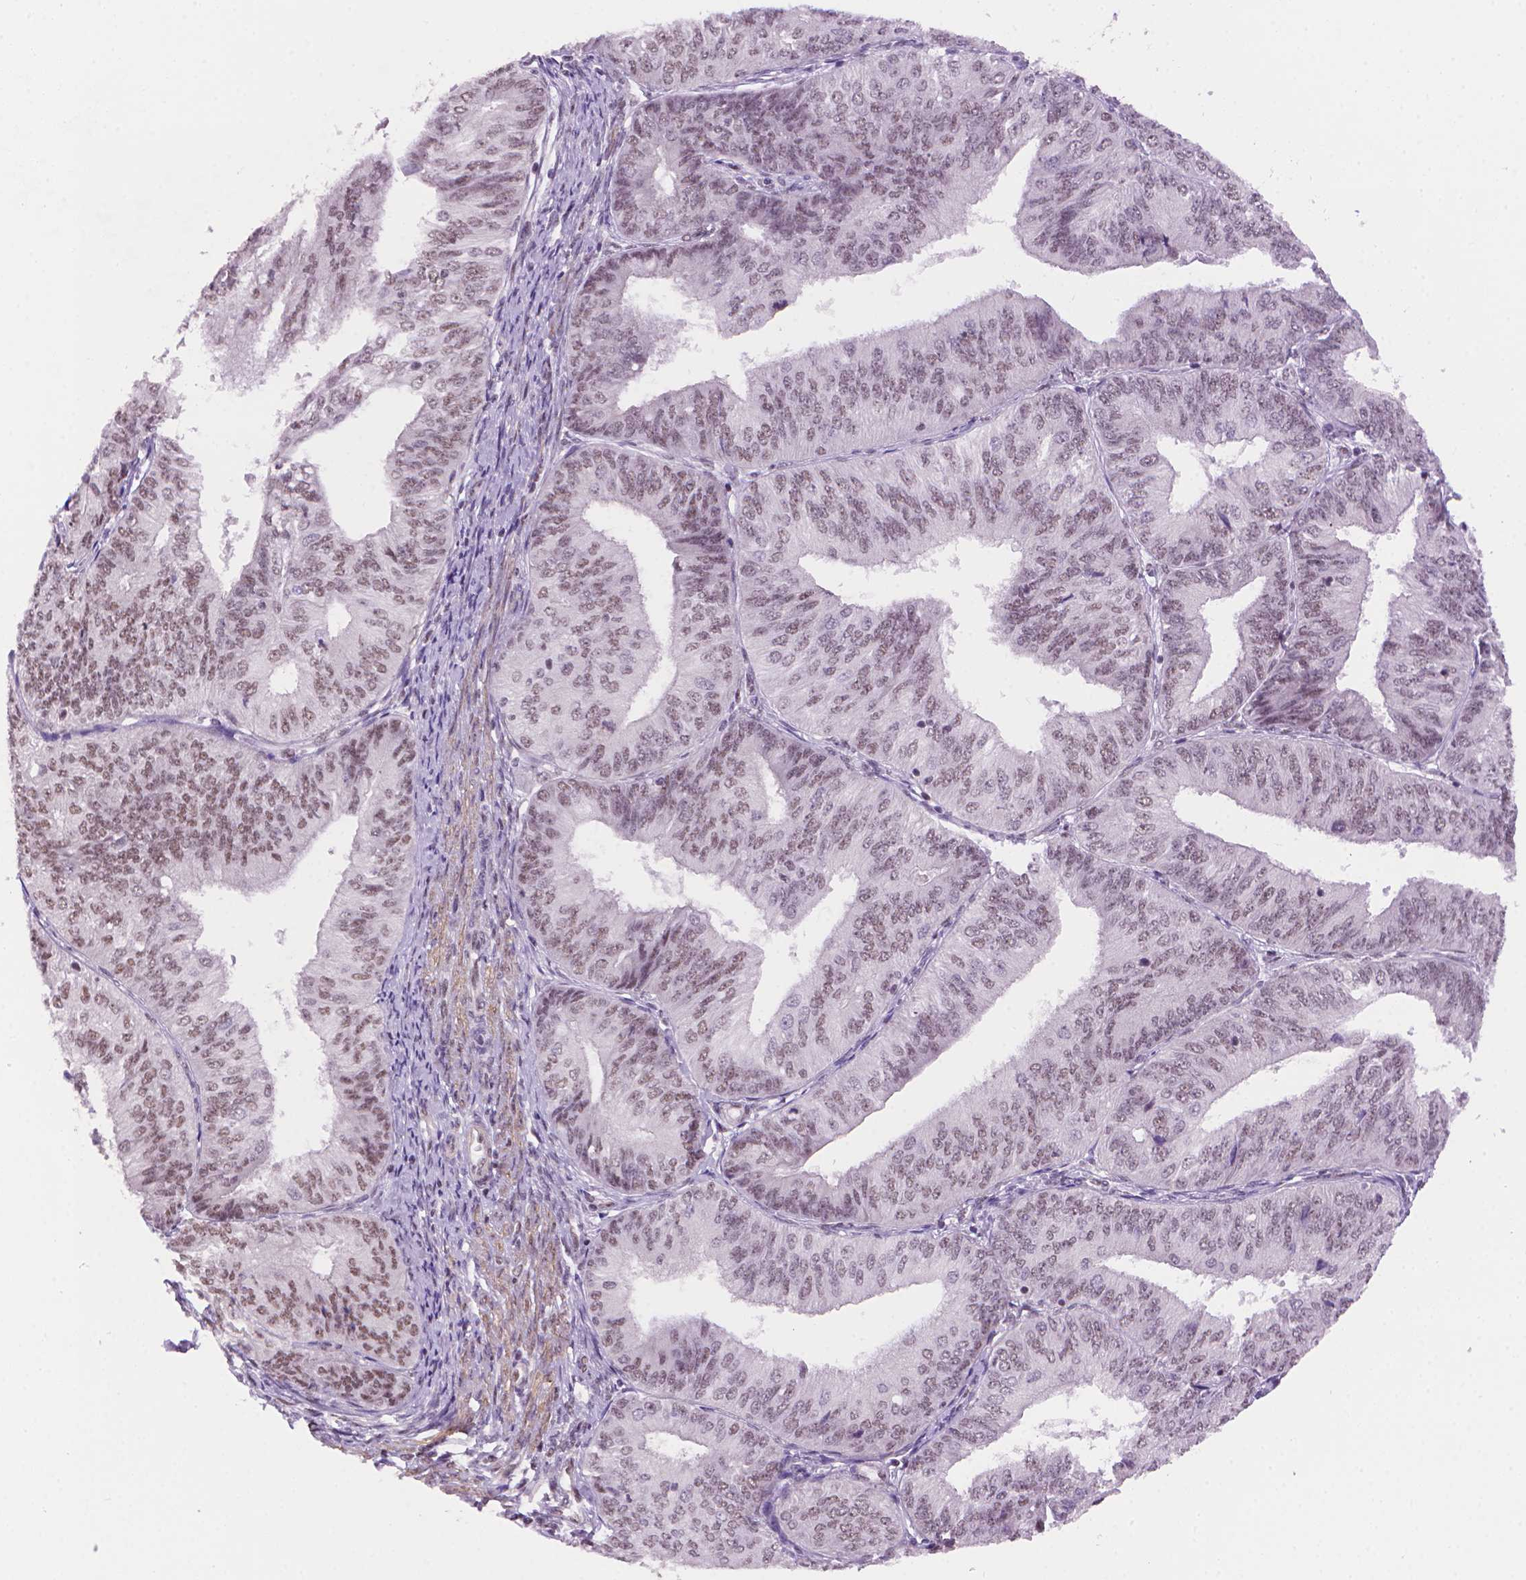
{"staining": {"intensity": "weak", "quantity": ">75%", "location": "nuclear"}, "tissue": "endometrial cancer", "cell_type": "Tumor cells", "image_type": "cancer", "snomed": [{"axis": "morphology", "description": "Adenocarcinoma, NOS"}, {"axis": "topography", "description": "Endometrium"}], "caption": "Approximately >75% of tumor cells in human endometrial adenocarcinoma display weak nuclear protein staining as visualized by brown immunohistochemical staining.", "gene": "UBN1", "patient": {"sex": "female", "age": 58}}